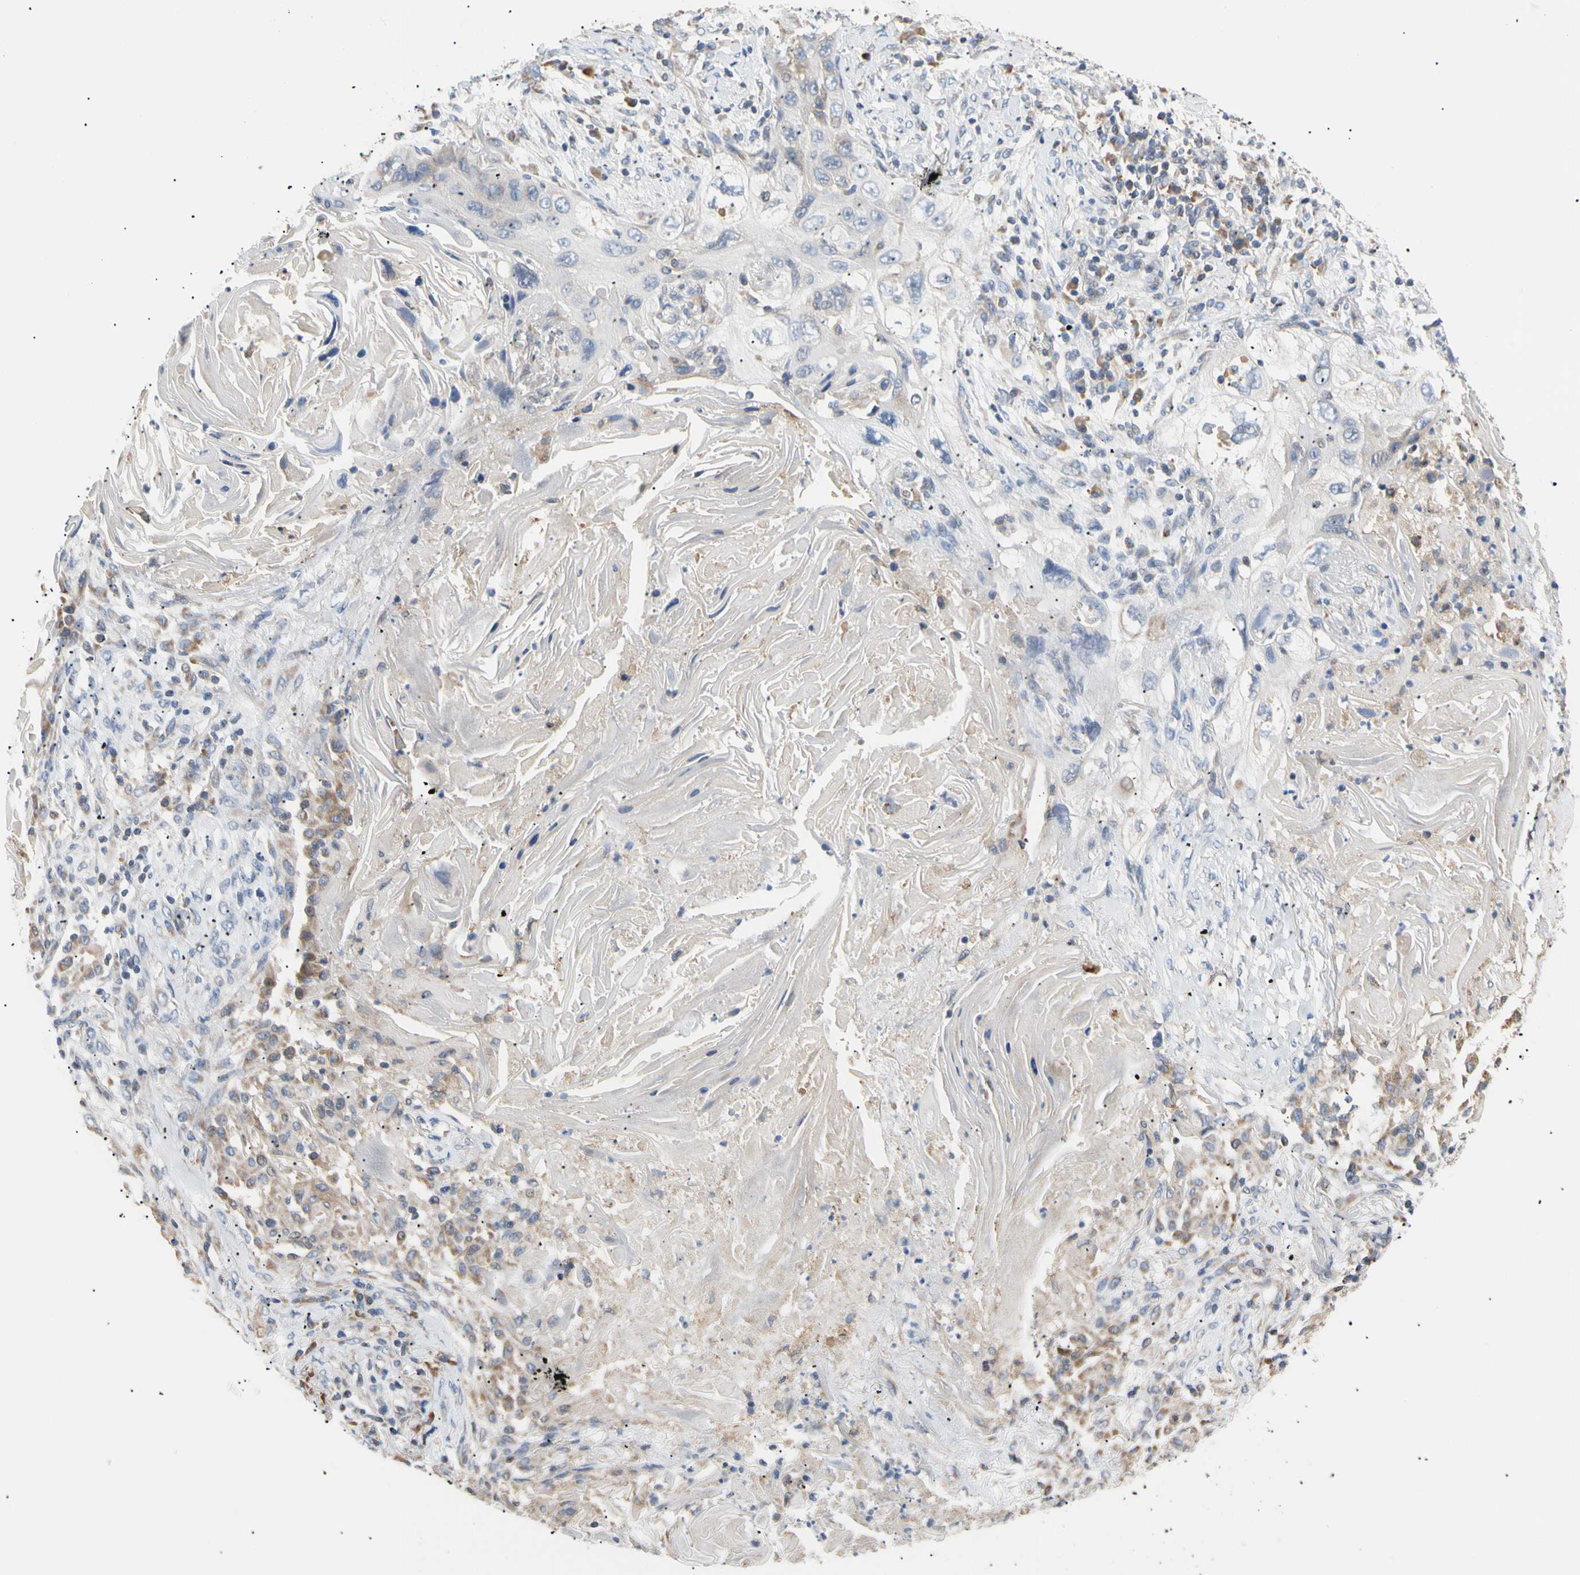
{"staining": {"intensity": "weak", "quantity": "<25%", "location": "cytoplasmic/membranous"}, "tissue": "lung cancer", "cell_type": "Tumor cells", "image_type": "cancer", "snomed": [{"axis": "morphology", "description": "Squamous cell carcinoma, NOS"}, {"axis": "topography", "description": "Lung"}], "caption": "This is a histopathology image of IHC staining of lung squamous cell carcinoma, which shows no staining in tumor cells.", "gene": "PLGRKT", "patient": {"sex": "female", "age": 67}}